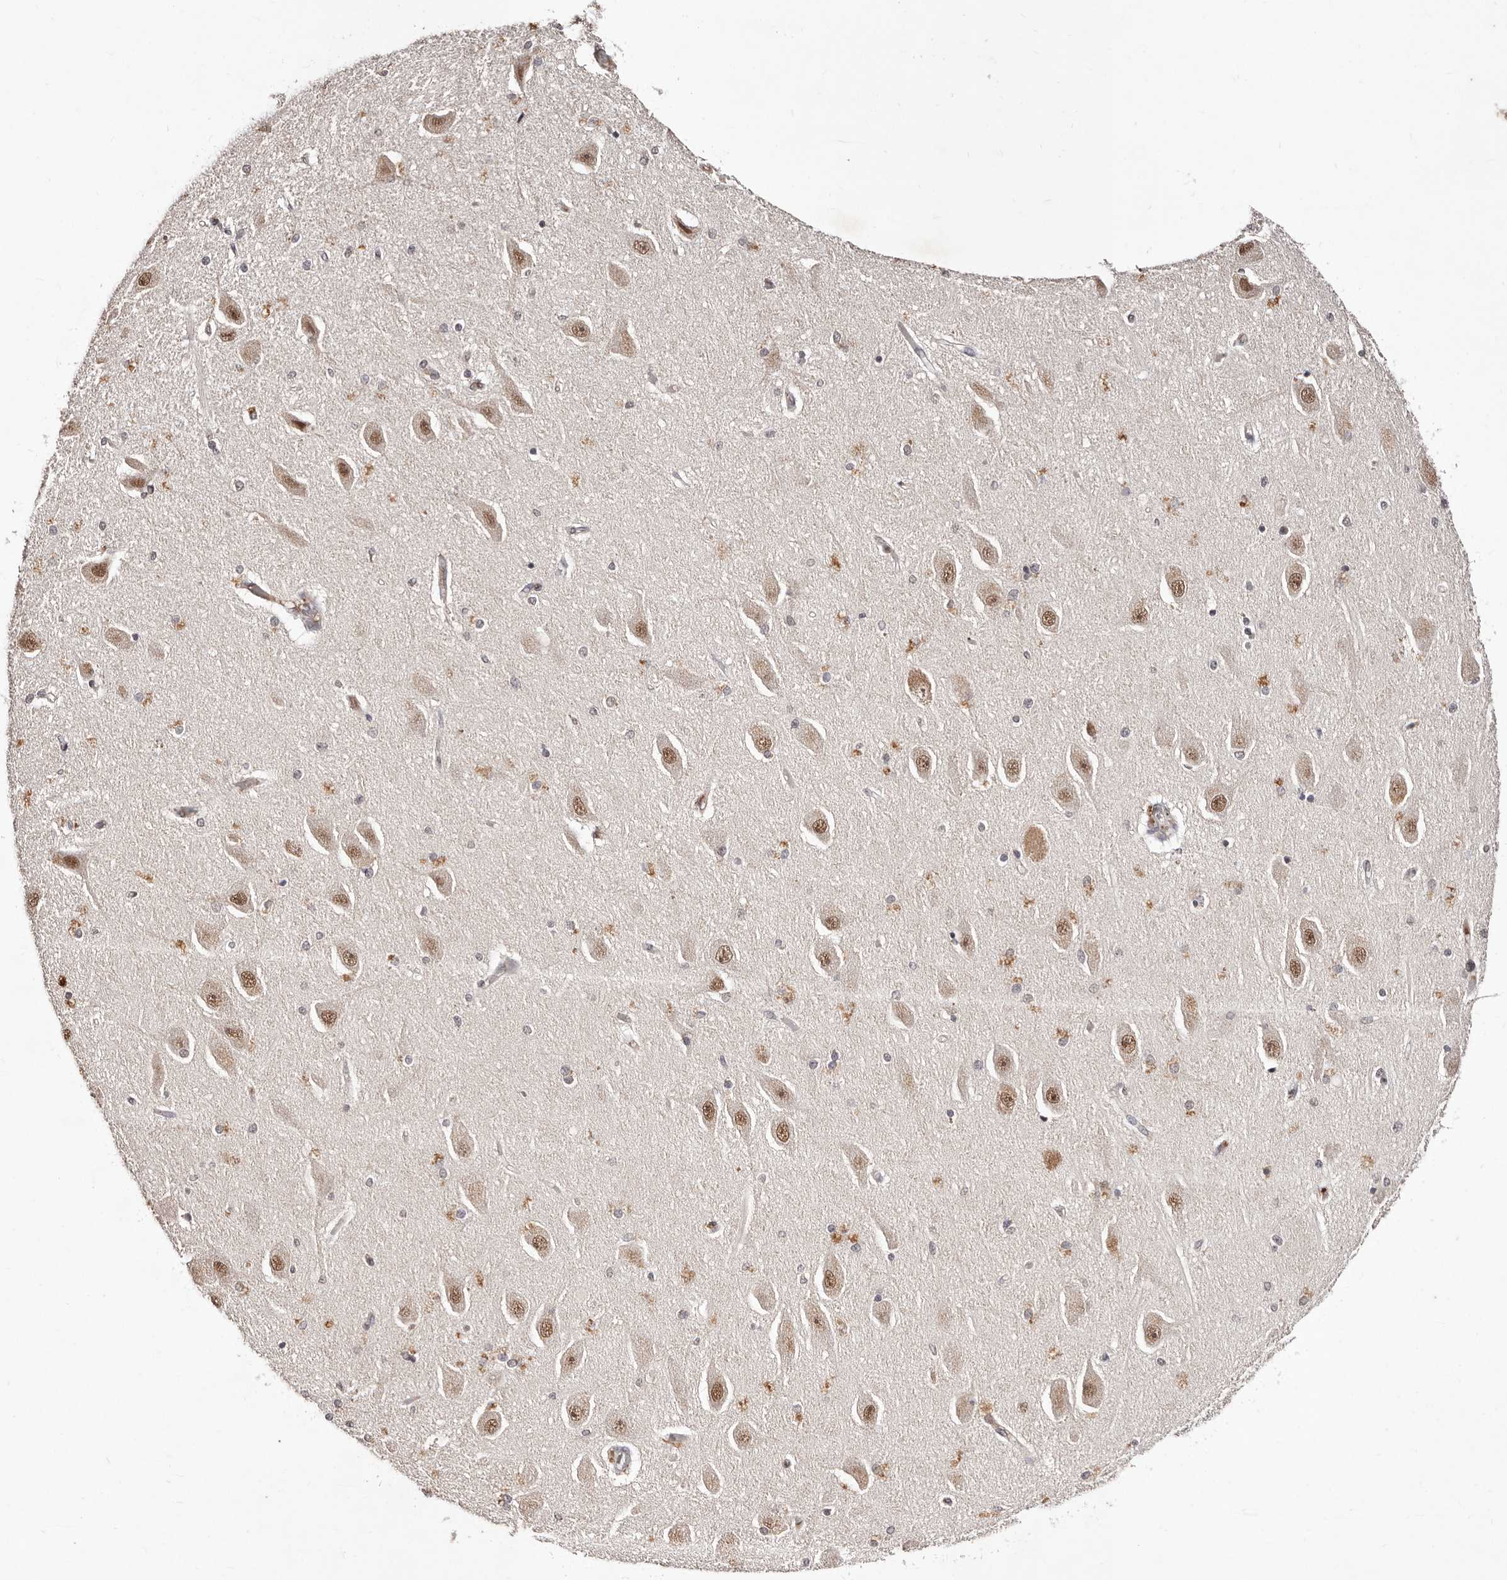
{"staining": {"intensity": "moderate", "quantity": "<25%", "location": "nuclear"}, "tissue": "hippocampus", "cell_type": "Glial cells", "image_type": "normal", "snomed": [{"axis": "morphology", "description": "Normal tissue, NOS"}, {"axis": "topography", "description": "Hippocampus"}], "caption": "A brown stain labels moderate nuclear staining of a protein in glial cells of benign hippocampus. The protein of interest is shown in brown color, while the nuclei are stained blue.", "gene": "BICRAL", "patient": {"sex": "female", "age": 54}}